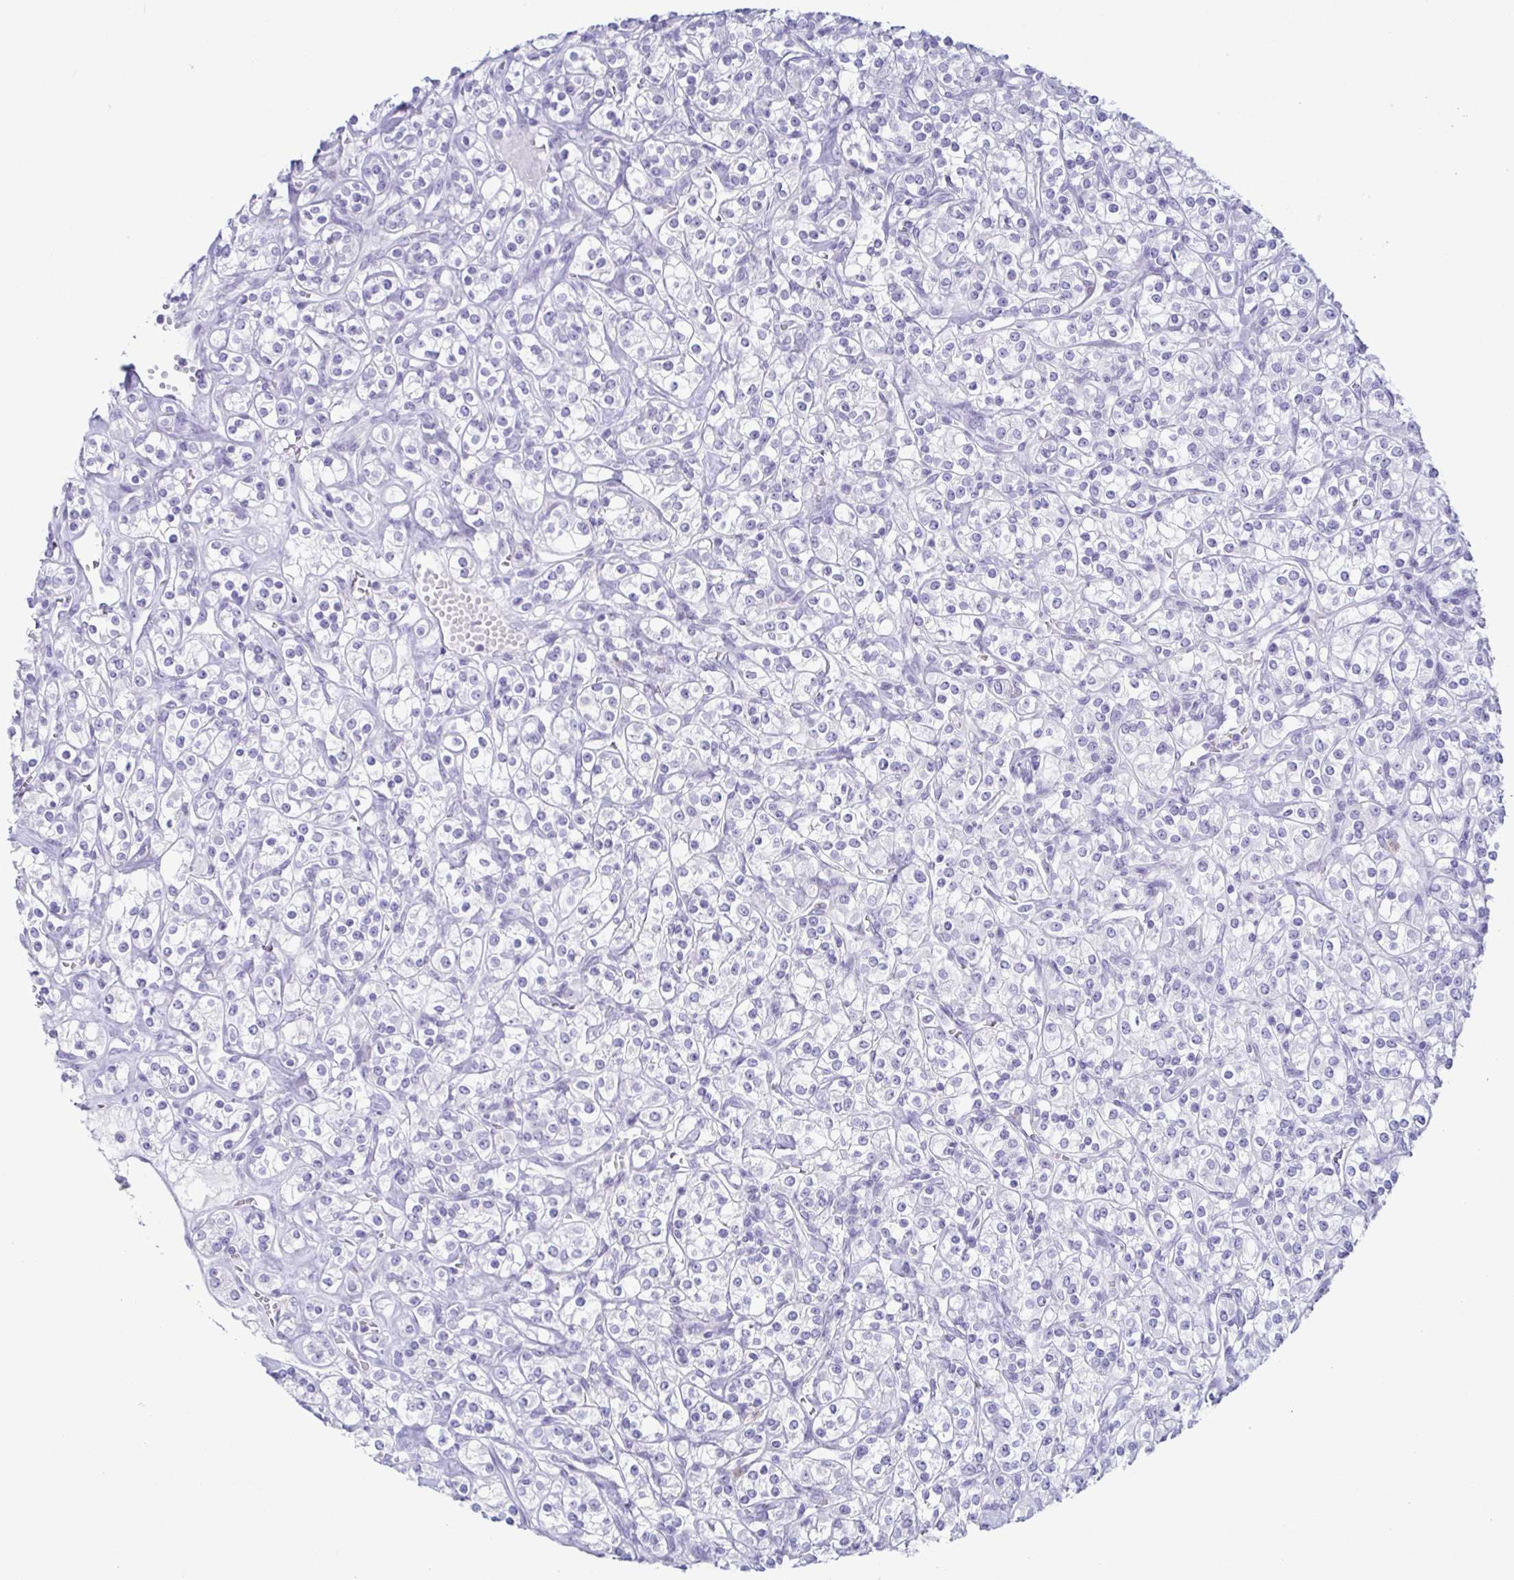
{"staining": {"intensity": "negative", "quantity": "none", "location": "none"}, "tissue": "renal cancer", "cell_type": "Tumor cells", "image_type": "cancer", "snomed": [{"axis": "morphology", "description": "Adenocarcinoma, NOS"}, {"axis": "topography", "description": "Kidney"}], "caption": "The immunohistochemistry micrograph has no significant expression in tumor cells of adenocarcinoma (renal) tissue.", "gene": "AZU1", "patient": {"sex": "male", "age": 77}}